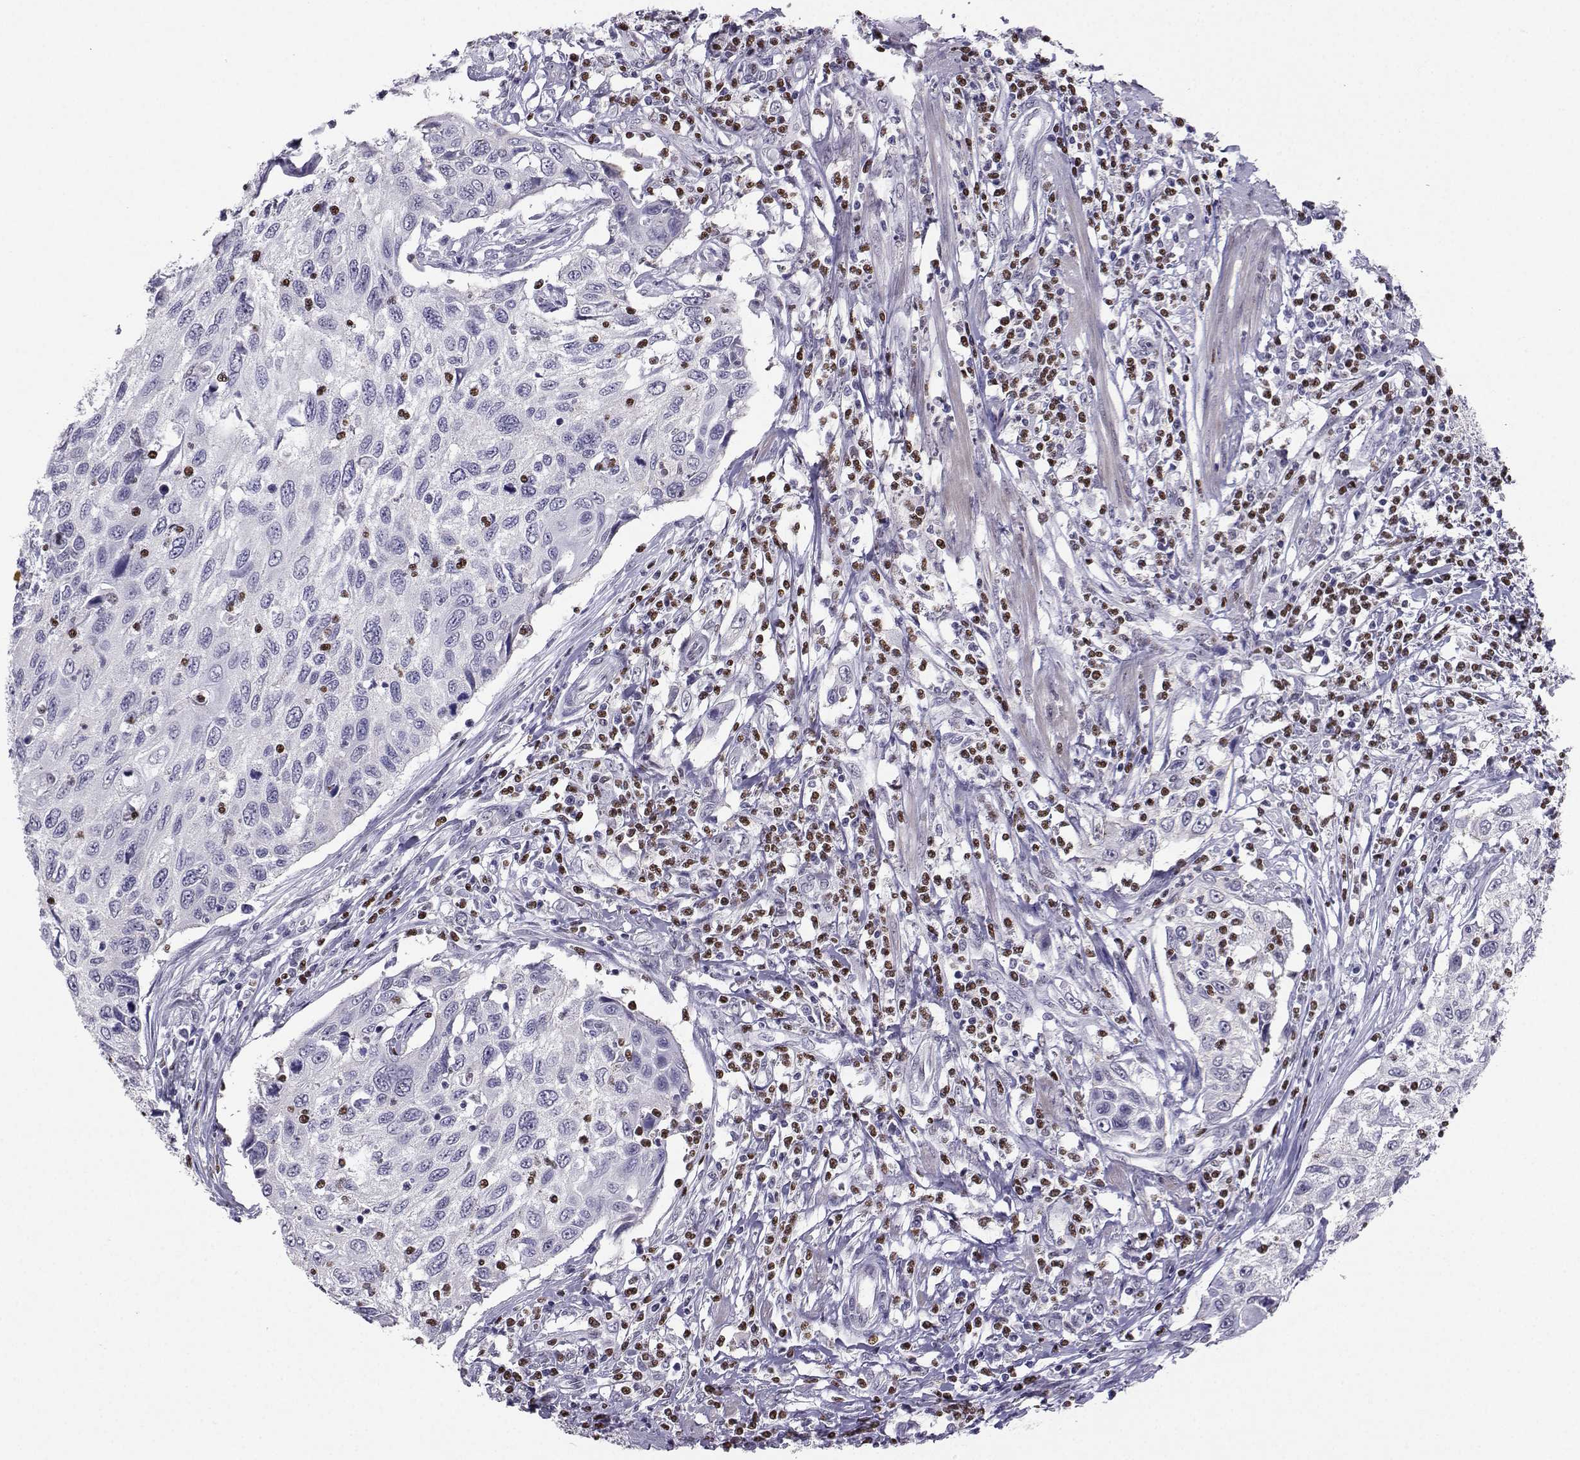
{"staining": {"intensity": "negative", "quantity": "none", "location": "none"}, "tissue": "cervical cancer", "cell_type": "Tumor cells", "image_type": "cancer", "snomed": [{"axis": "morphology", "description": "Squamous cell carcinoma, NOS"}, {"axis": "topography", "description": "Cervix"}], "caption": "There is no significant positivity in tumor cells of cervical cancer.", "gene": "TEDC2", "patient": {"sex": "female", "age": 70}}